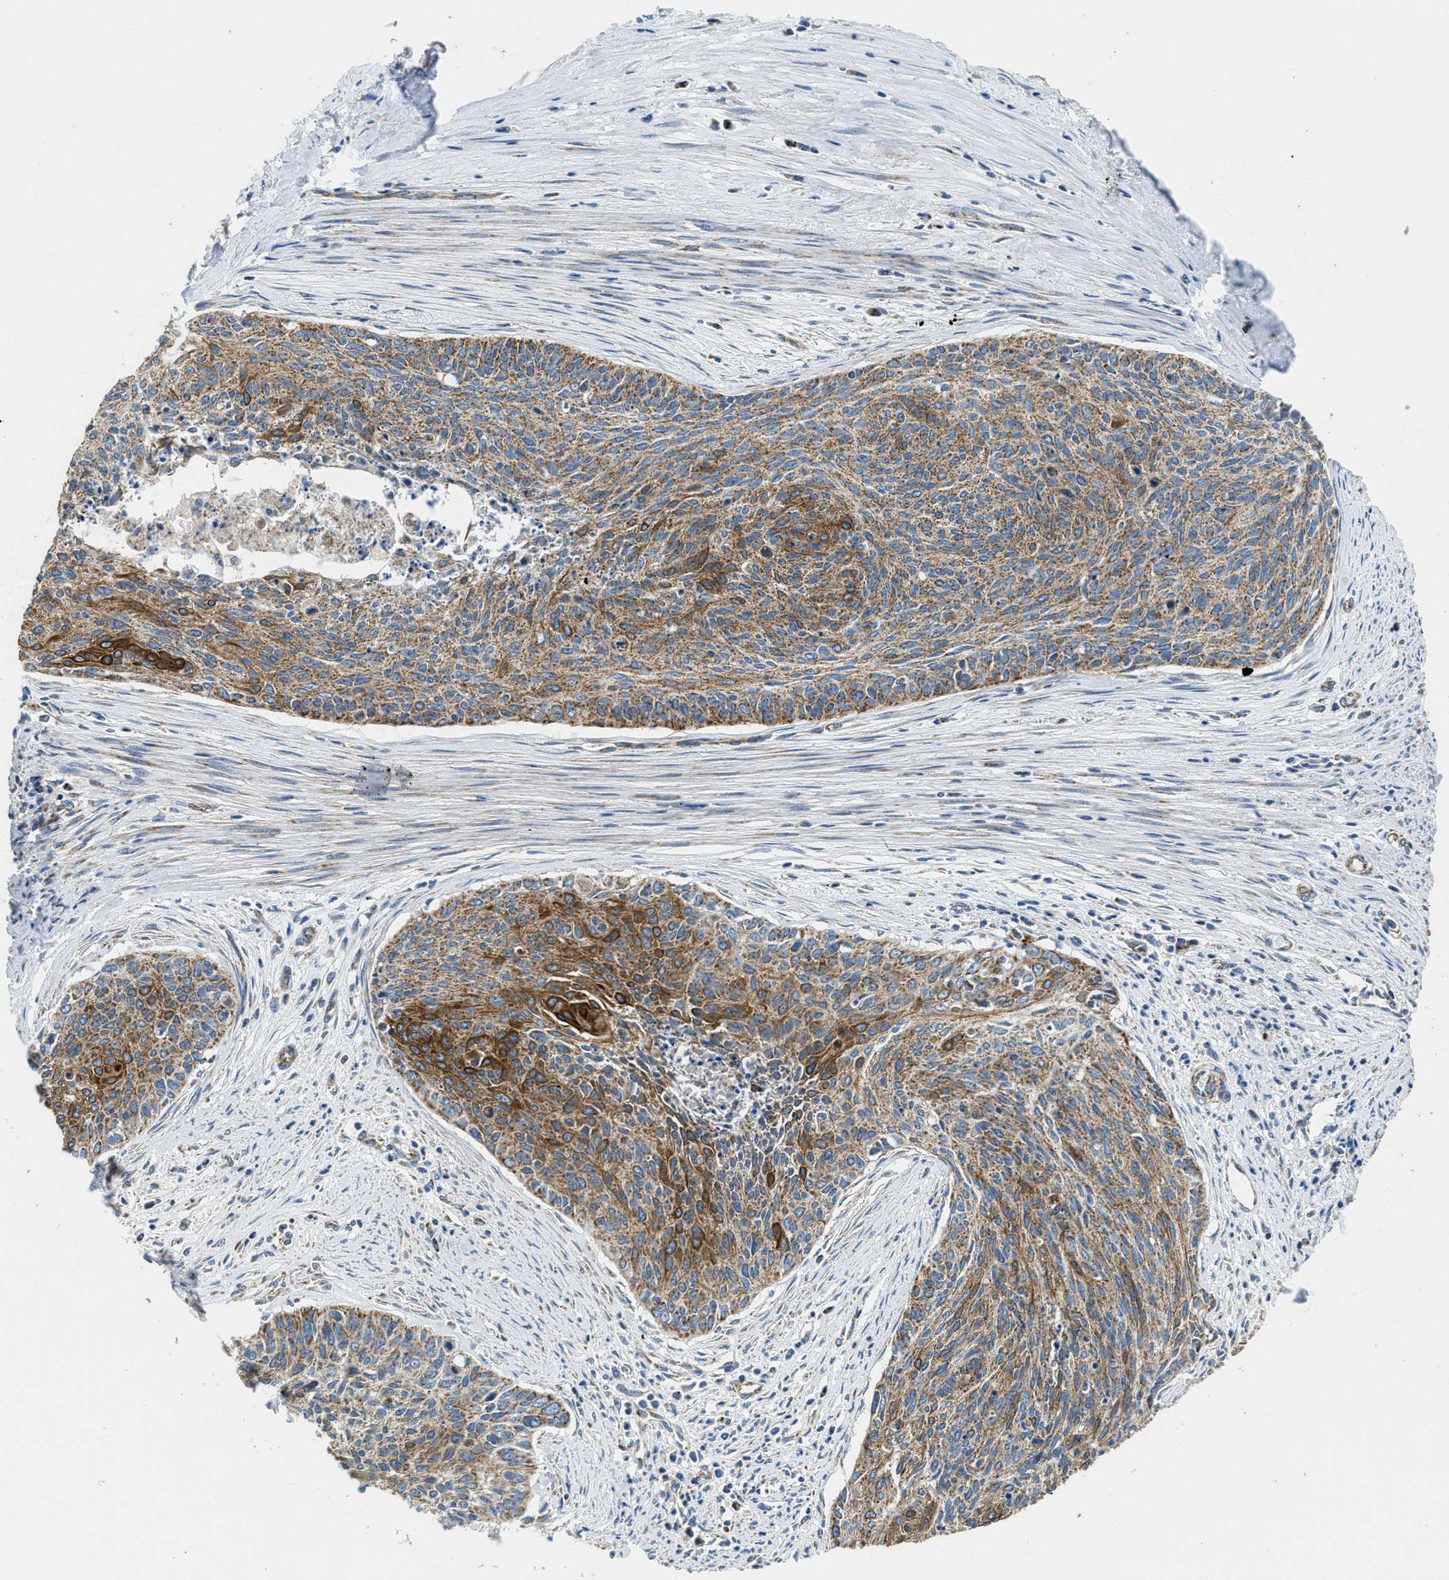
{"staining": {"intensity": "moderate", "quantity": ">75%", "location": "cytoplasmic/membranous"}, "tissue": "cervical cancer", "cell_type": "Tumor cells", "image_type": "cancer", "snomed": [{"axis": "morphology", "description": "Squamous cell carcinoma, NOS"}, {"axis": "topography", "description": "Cervix"}], "caption": "The photomicrograph demonstrates immunohistochemical staining of cervical cancer (squamous cell carcinoma). There is moderate cytoplasmic/membranous expression is present in approximately >75% of tumor cells.", "gene": "STK33", "patient": {"sex": "female", "age": 55}}